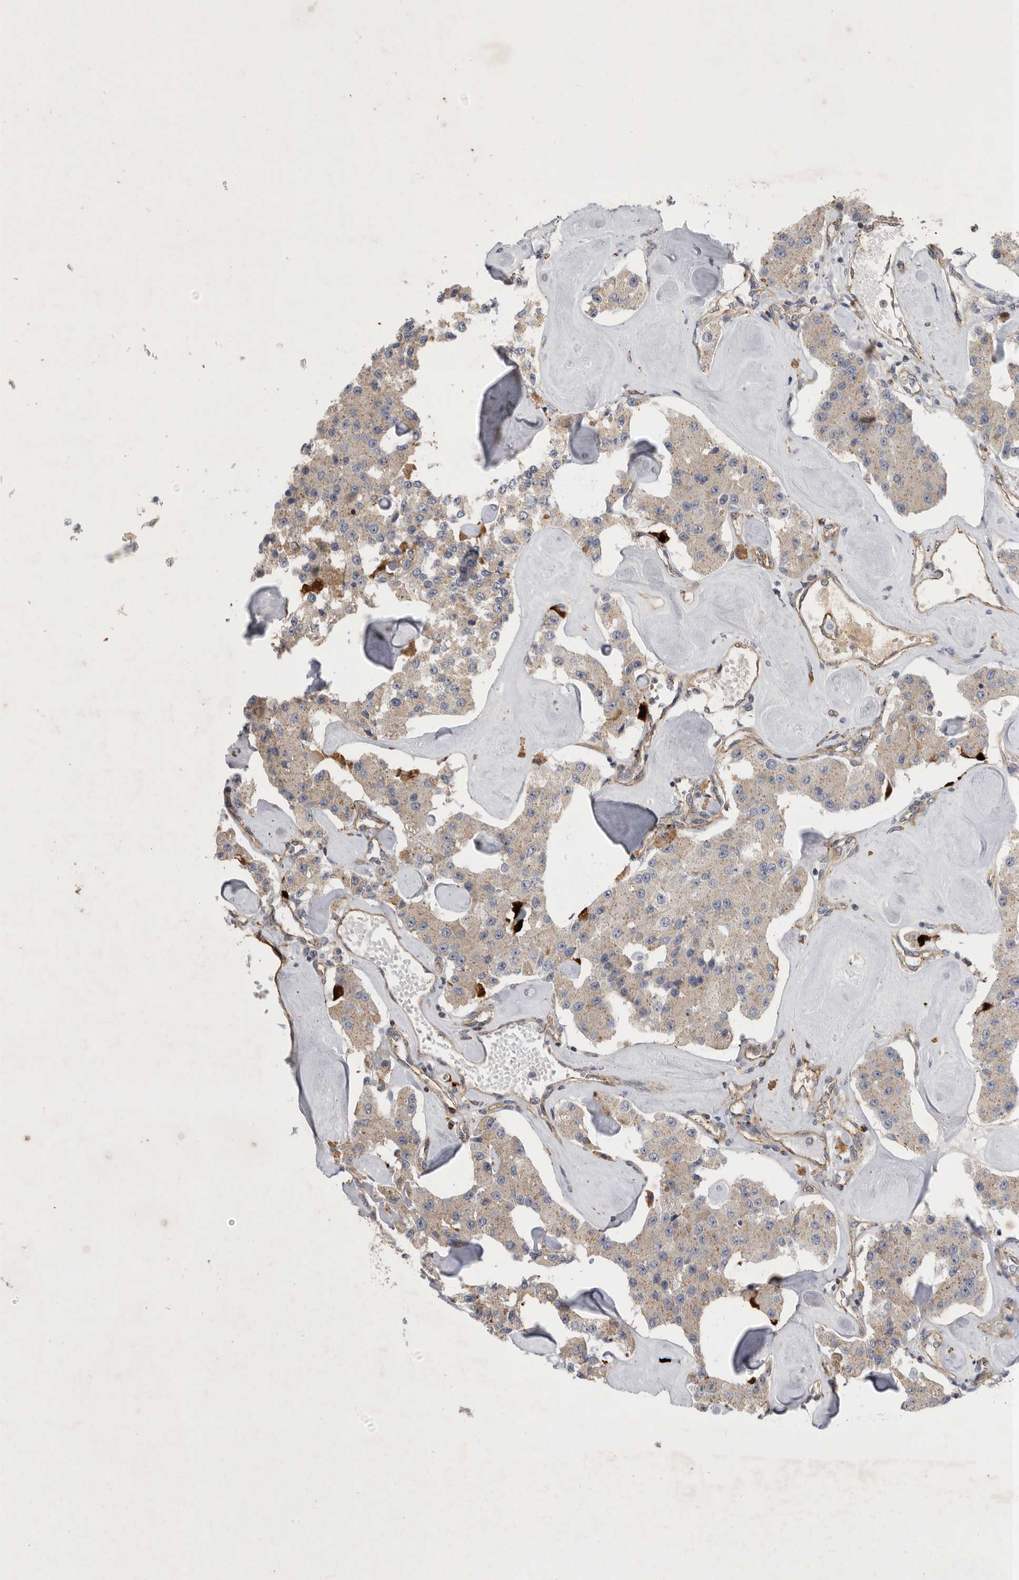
{"staining": {"intensity": "weak", "quantity": ">75%", "location": "cytoplasmic/membranous"}, "tissue": "carcinoid", "cell_type": "Tumor cells", "image_type": "cancer", "snomed": [{"axis": "morphology", "description": "Carcinoid, malignant, NOS"}, {"axis": "topography", "description": "Pancreas"}], "caption": "High-magnification brightfield microscopy of malignant carcinoid stained with DAB (brown) and counterstained with hematoxylin (blue). tumor cells exhibit weak cytoplasmic/membranous staining is seen in about>75% of cells.", "gene": "MLPH", "patient": {"sex": "male", "age": 41}}